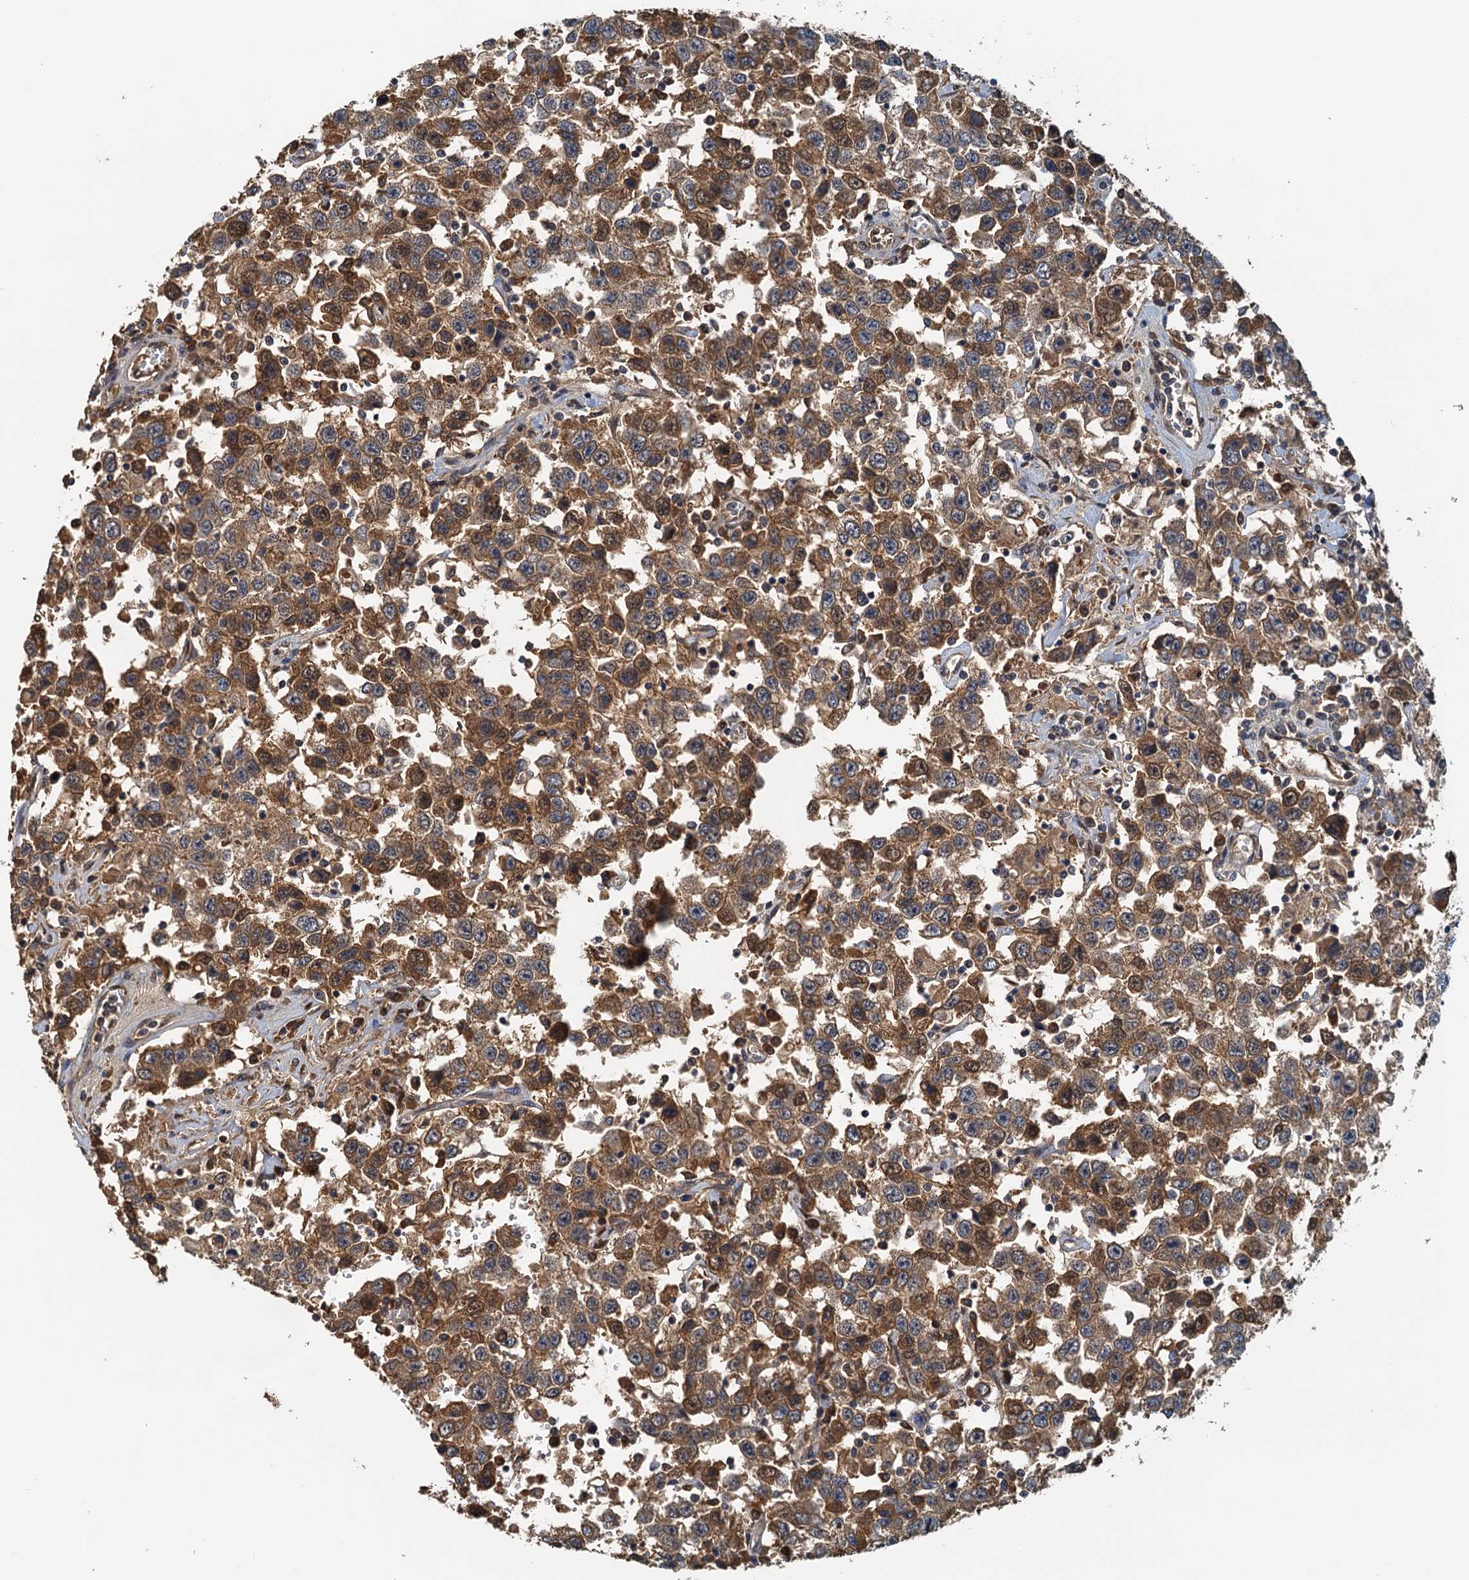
{"staining": {"intensity": "moderate", "quantity": ">75%", "location": "cytoplasmic/membranous"}, "tissue": "testis cancer", "cell_type": "Tumor cells", "image_type": "cancer", "snomed": [{"axis": "morphology", "description": "Seminoma, NOS"}, {"axis": "topography", "description": "Testis"}], "caption": "Immunohistochemistry (IHC) of seminoma (testis) demonstrates medium levels of moderate cytoplasmic/membranous staining in about >75% of tumor cells.", "gene": "UBL7", "patient": {"sex": "male", "age": 41}}